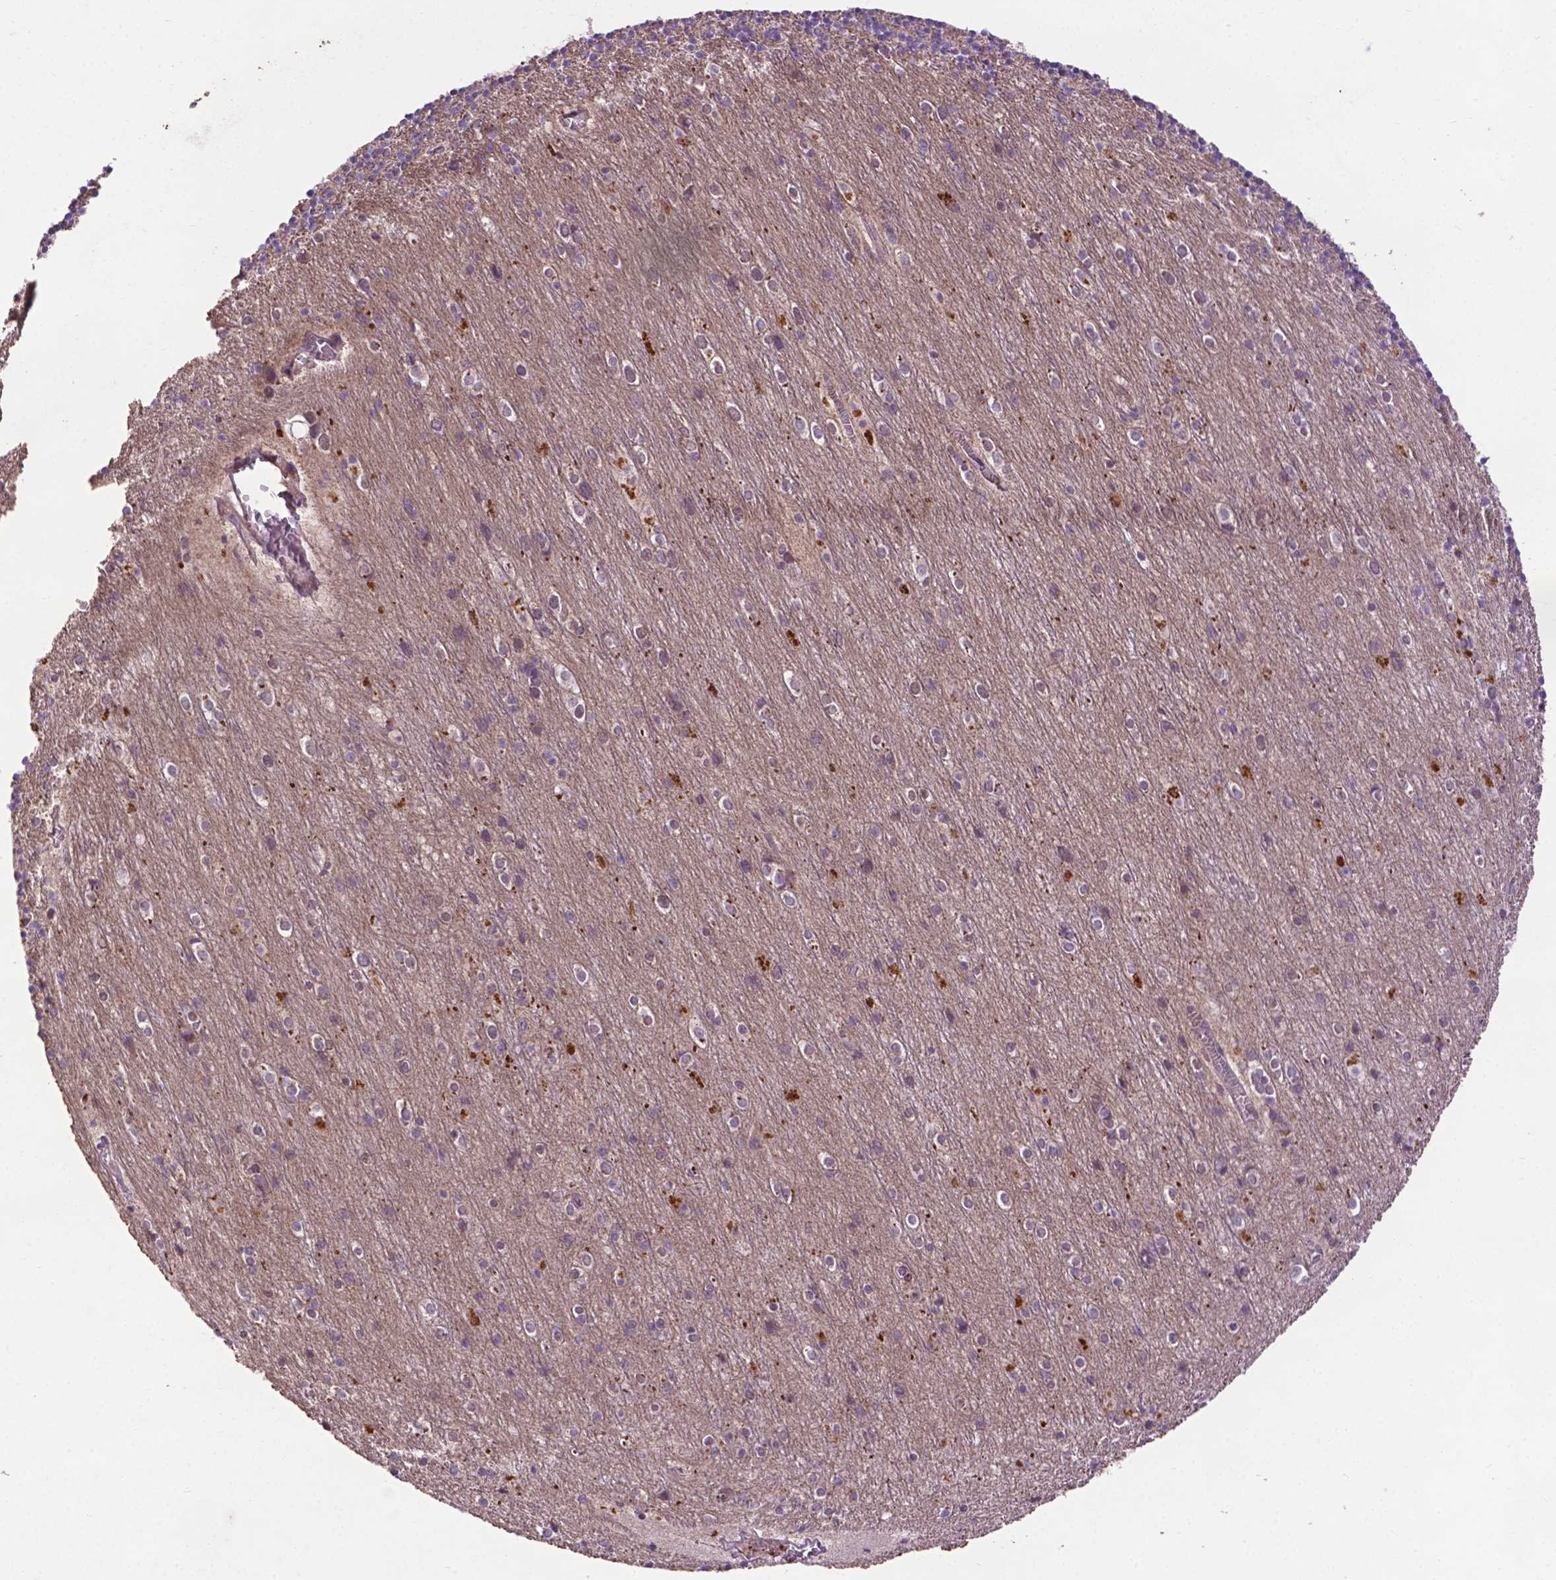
{"staining": {"intensity": "weak", "quantity": "25%-75%", "location": "cytoplasmic/membranous"}, "tissue": "cerebellum", "cell_type": "Cells in granular layer", "image_type": "normal", "snomed": [{"axis": "morphology", "description": "Normal tissue, NOS"}, {"axis": "topography", "description": "Cerebellum"}], "caption": "Approximately 25%-75% of cells in granular layer in unremarkable cerebellum display weak cytoplasmic/membranous protein expression as visualized by brown immunohistochemical staining.", "gene": "SPNS2", "patient": {"sex": "male", "age": 70}}